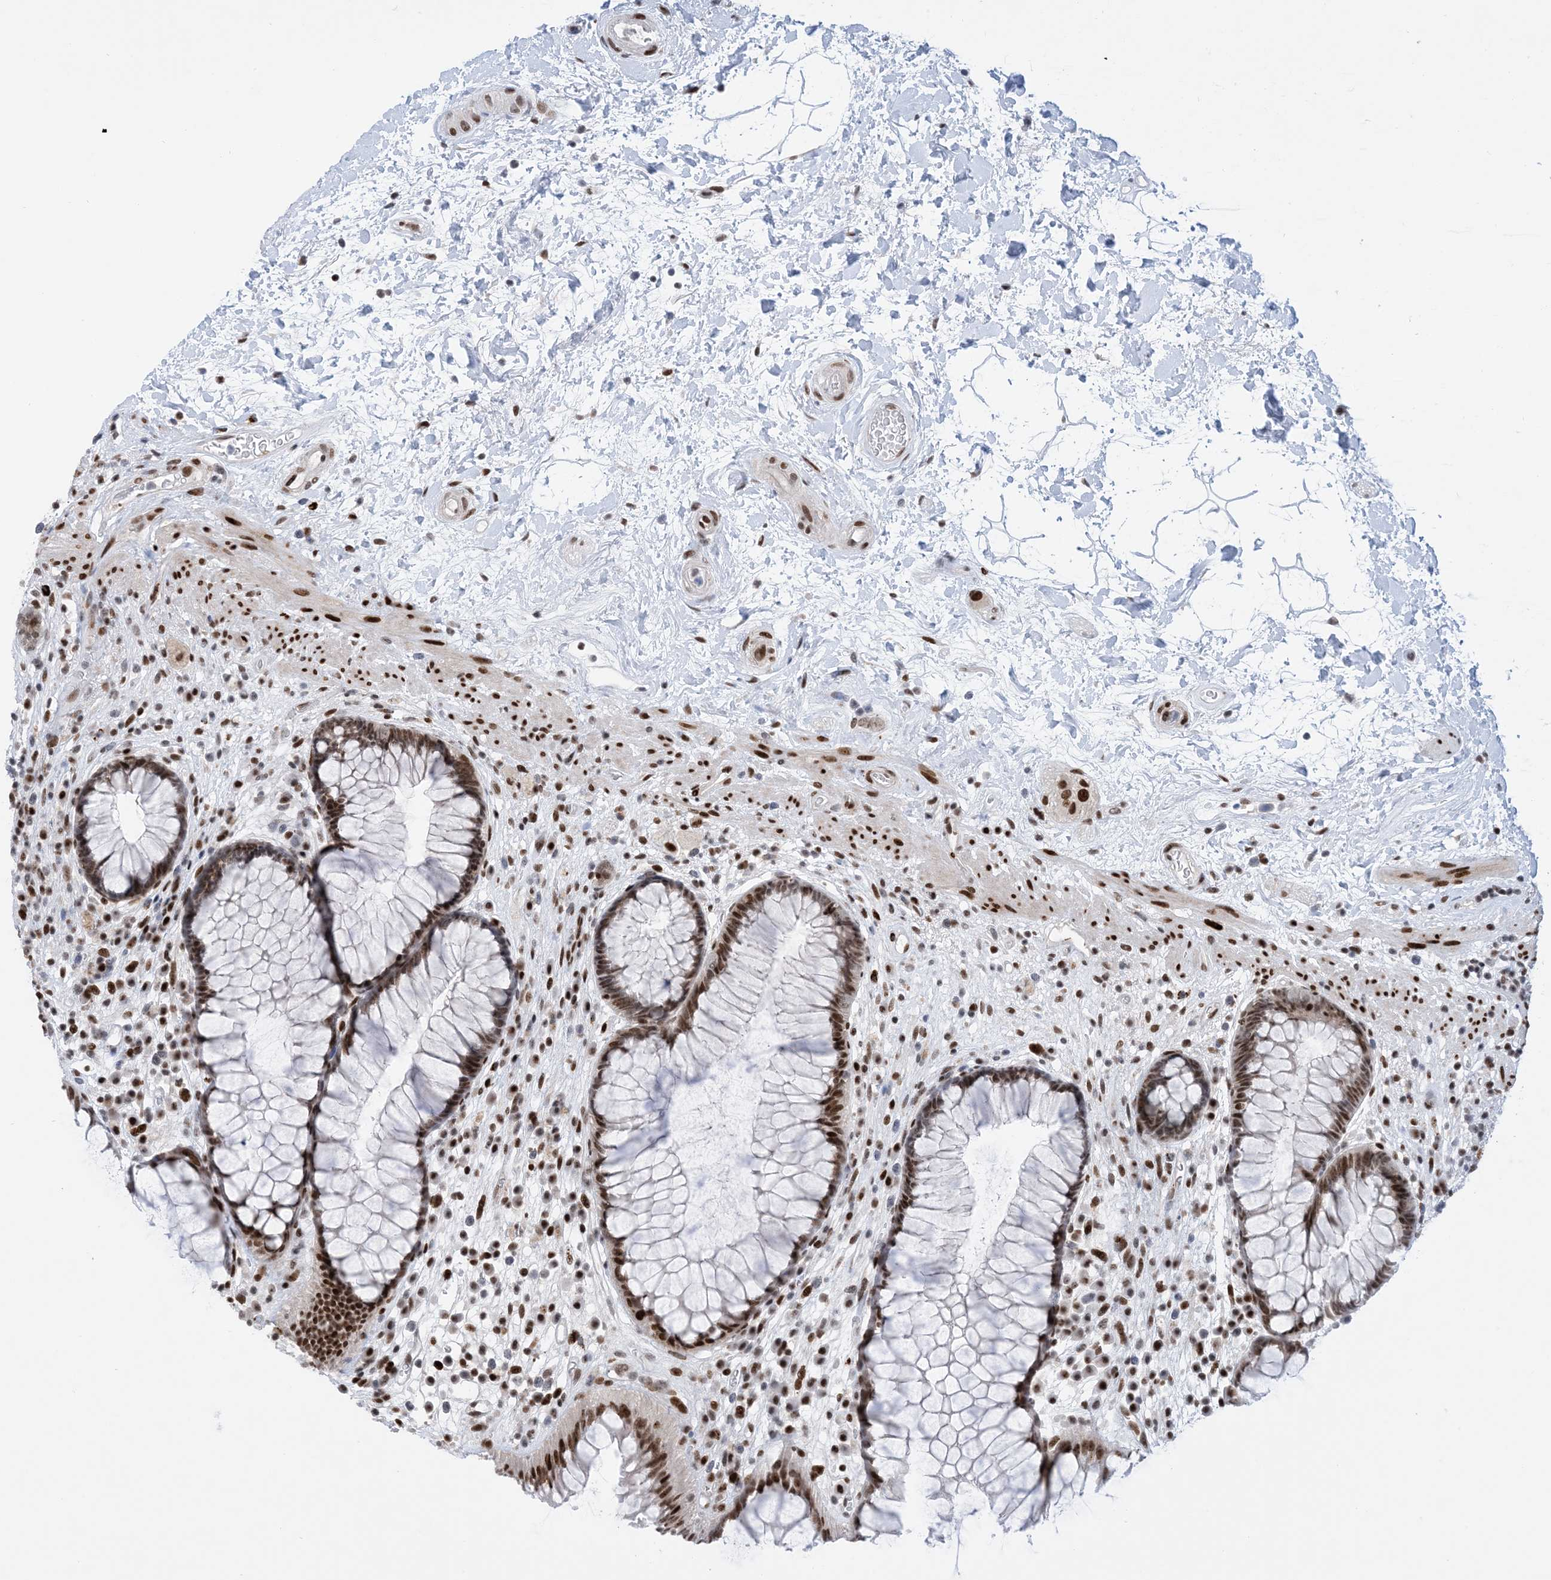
{"staining": {"intensity": "strong", "quantity": ">75%", "location": "nuclear"}, "tissue": "rectum", "cell_type": "Glandular cells", "image_type": "normal", "snomed": [{"axis": "morphology", "description": "Normal tissue, NOS"}, {"axis": "topography", "description": "Rectum"}], "caption": "Immunohistochemistry (DAB) staining of benign human rectum demonstrates strong nuclear protein positivity in about >75% of glandular cells. (Stains: DAB in brown, nuclei in blue, Microscopy: brightfield microscopy at high magnification).", "gene": "TSPYL1", "patient": {"sex": "male", "age": 51}}